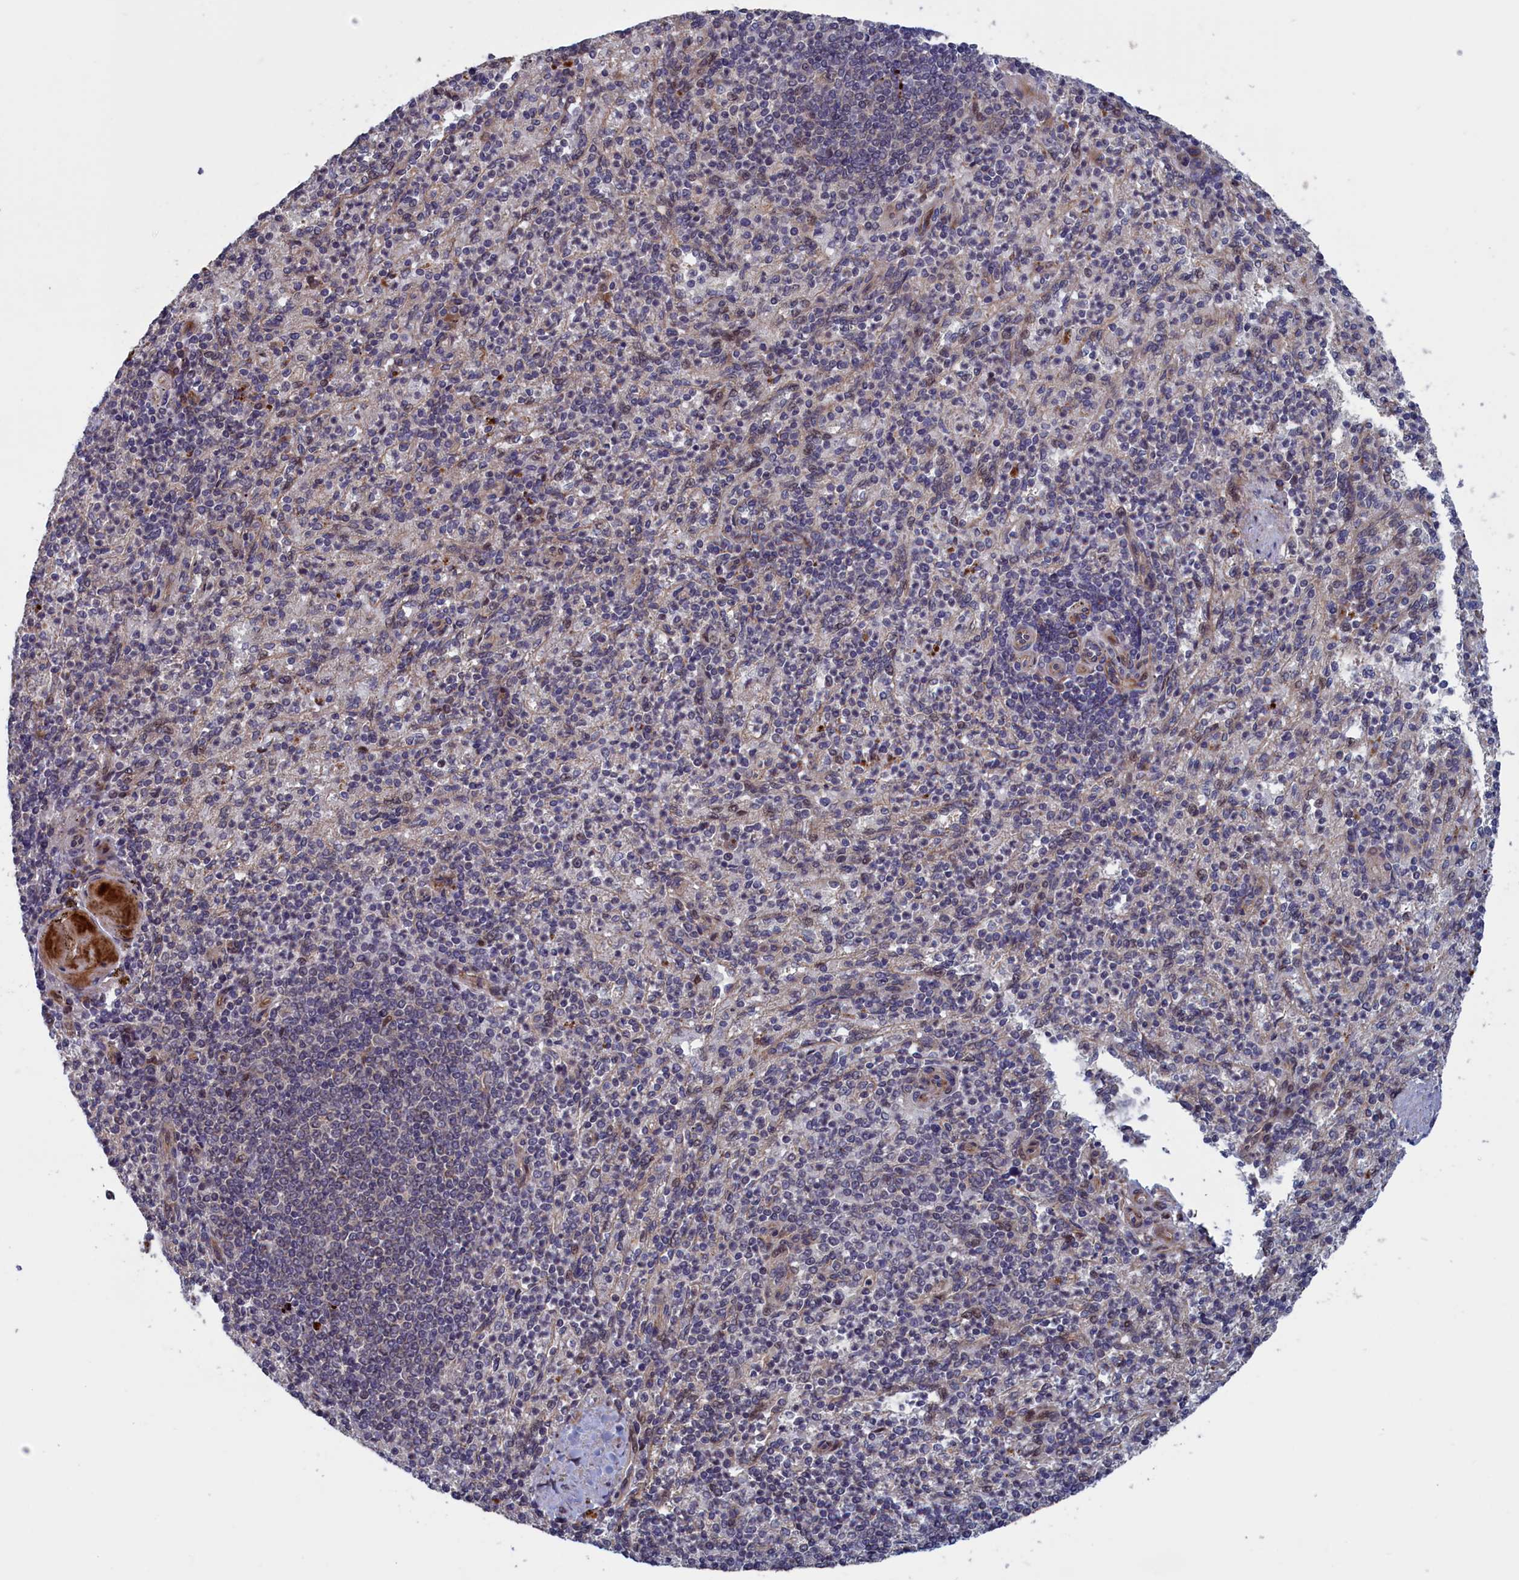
{"staining": {"intensity": "negative", "quantity": "none", "location": "none"}, "tissue": "spleen", "cell_type": "Cells in red pulp", "image_type": "normal", "snomed": [{"axis": "morphology", "description": "Normal tissue, NOS"}, {"axis": "topography", "description": "Spleen"}], "caption": "Immunohistochemistry histopathology image of benign spleen stained for a protein (brown), which exhibits no positivity in cells in red pulp.", "gene": "LSG1", "patient": {"sex": "female", "age": 74}}